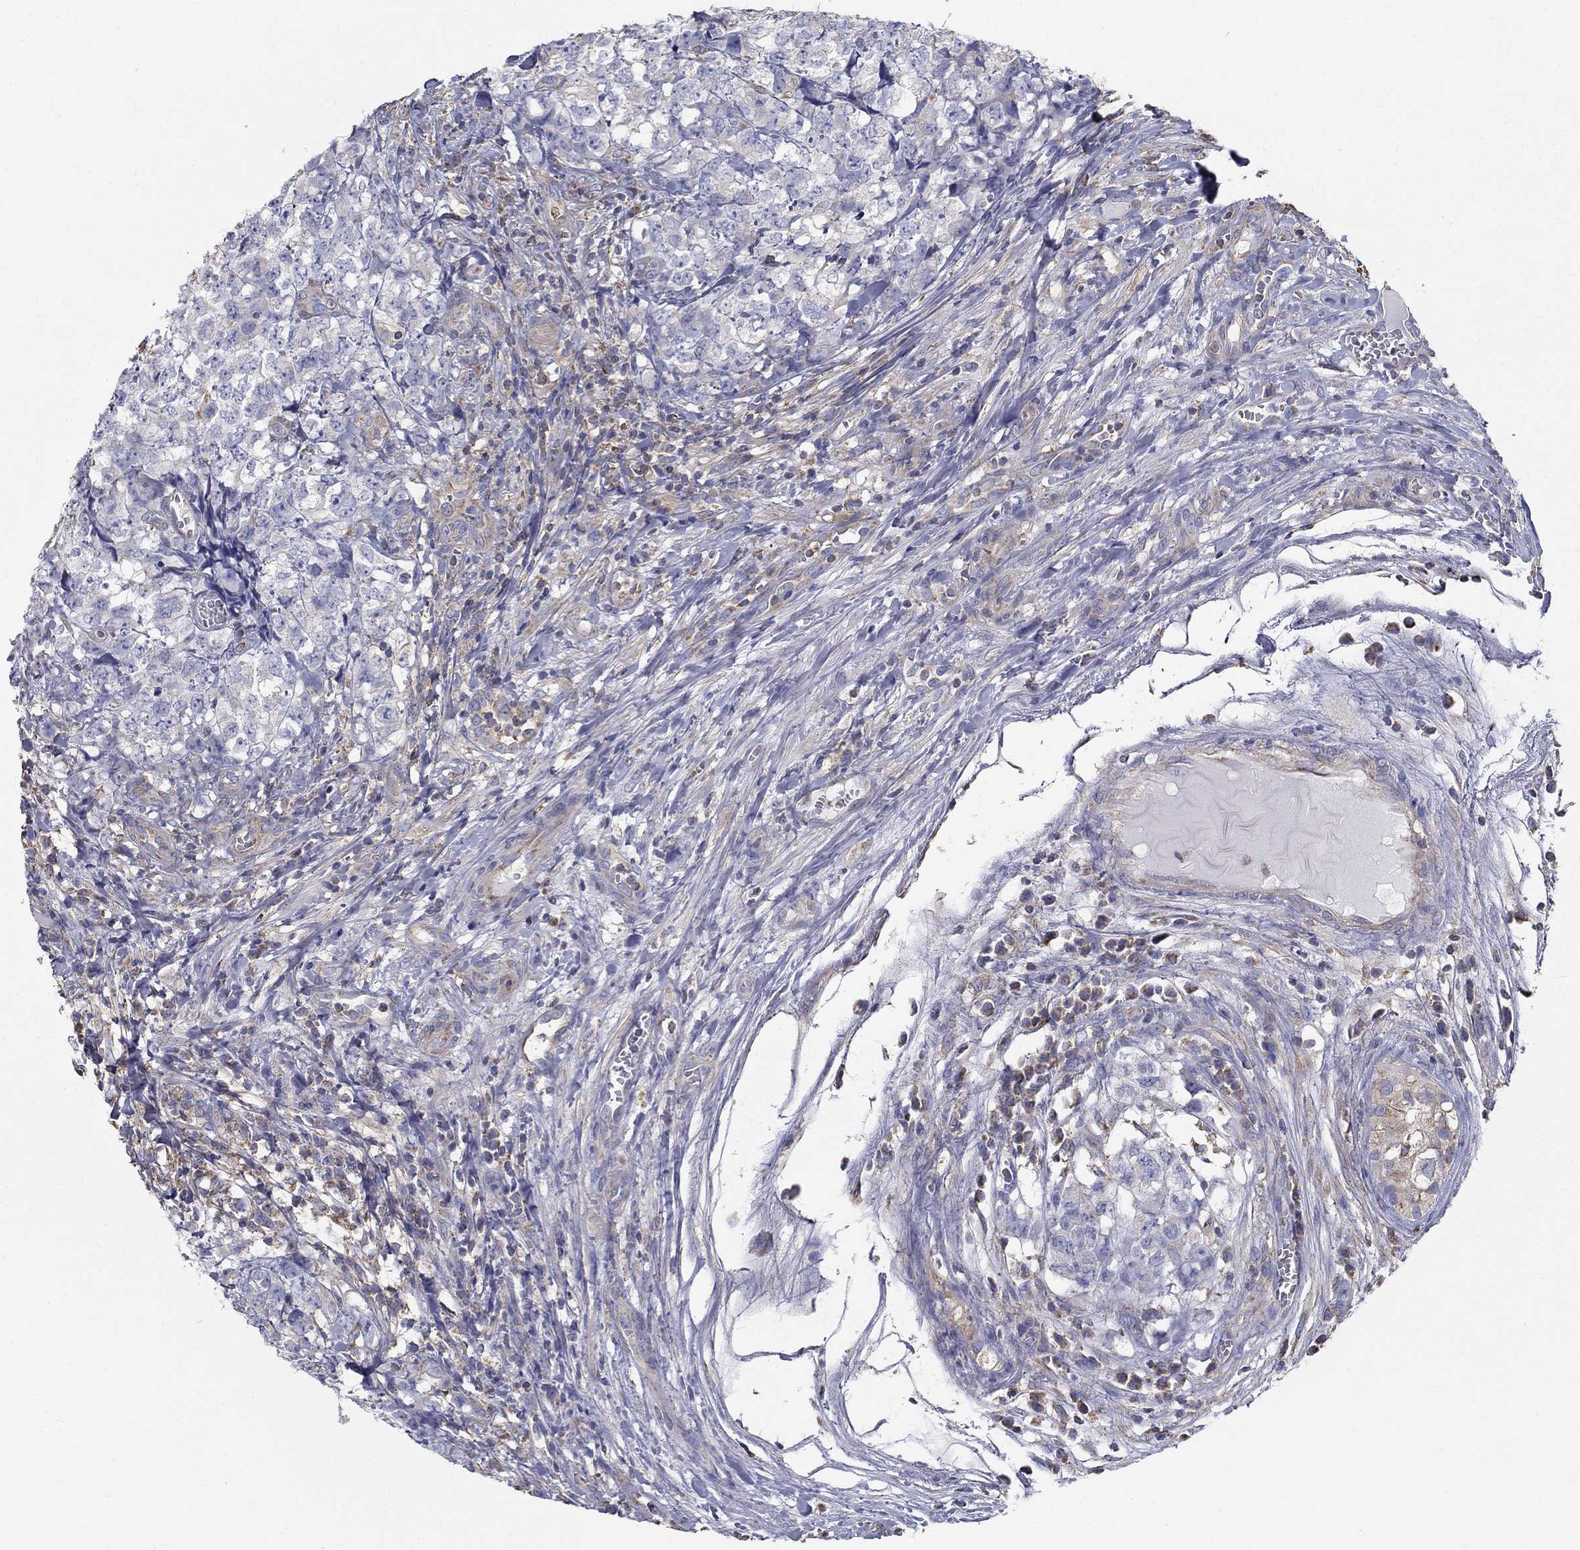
{"staining": {"intensity": "negative", "quantity": "none", "location": "none"}, "tissue": "testis cancer", "cell_type": "Tumor cells", "image_type": "cancer", "snomed": [{"axis": "morphology", "description": "Carcinoma, Embryonal, NOS"}, {"axis": "topography", "description": "Testis"}], "caption": "DAB immunohistochemical staining of human testis embryonal carcinoma shows no significant expression in tumor cells.", "gene": "NME5", "patient": {"sex": "male", "age": 23}}